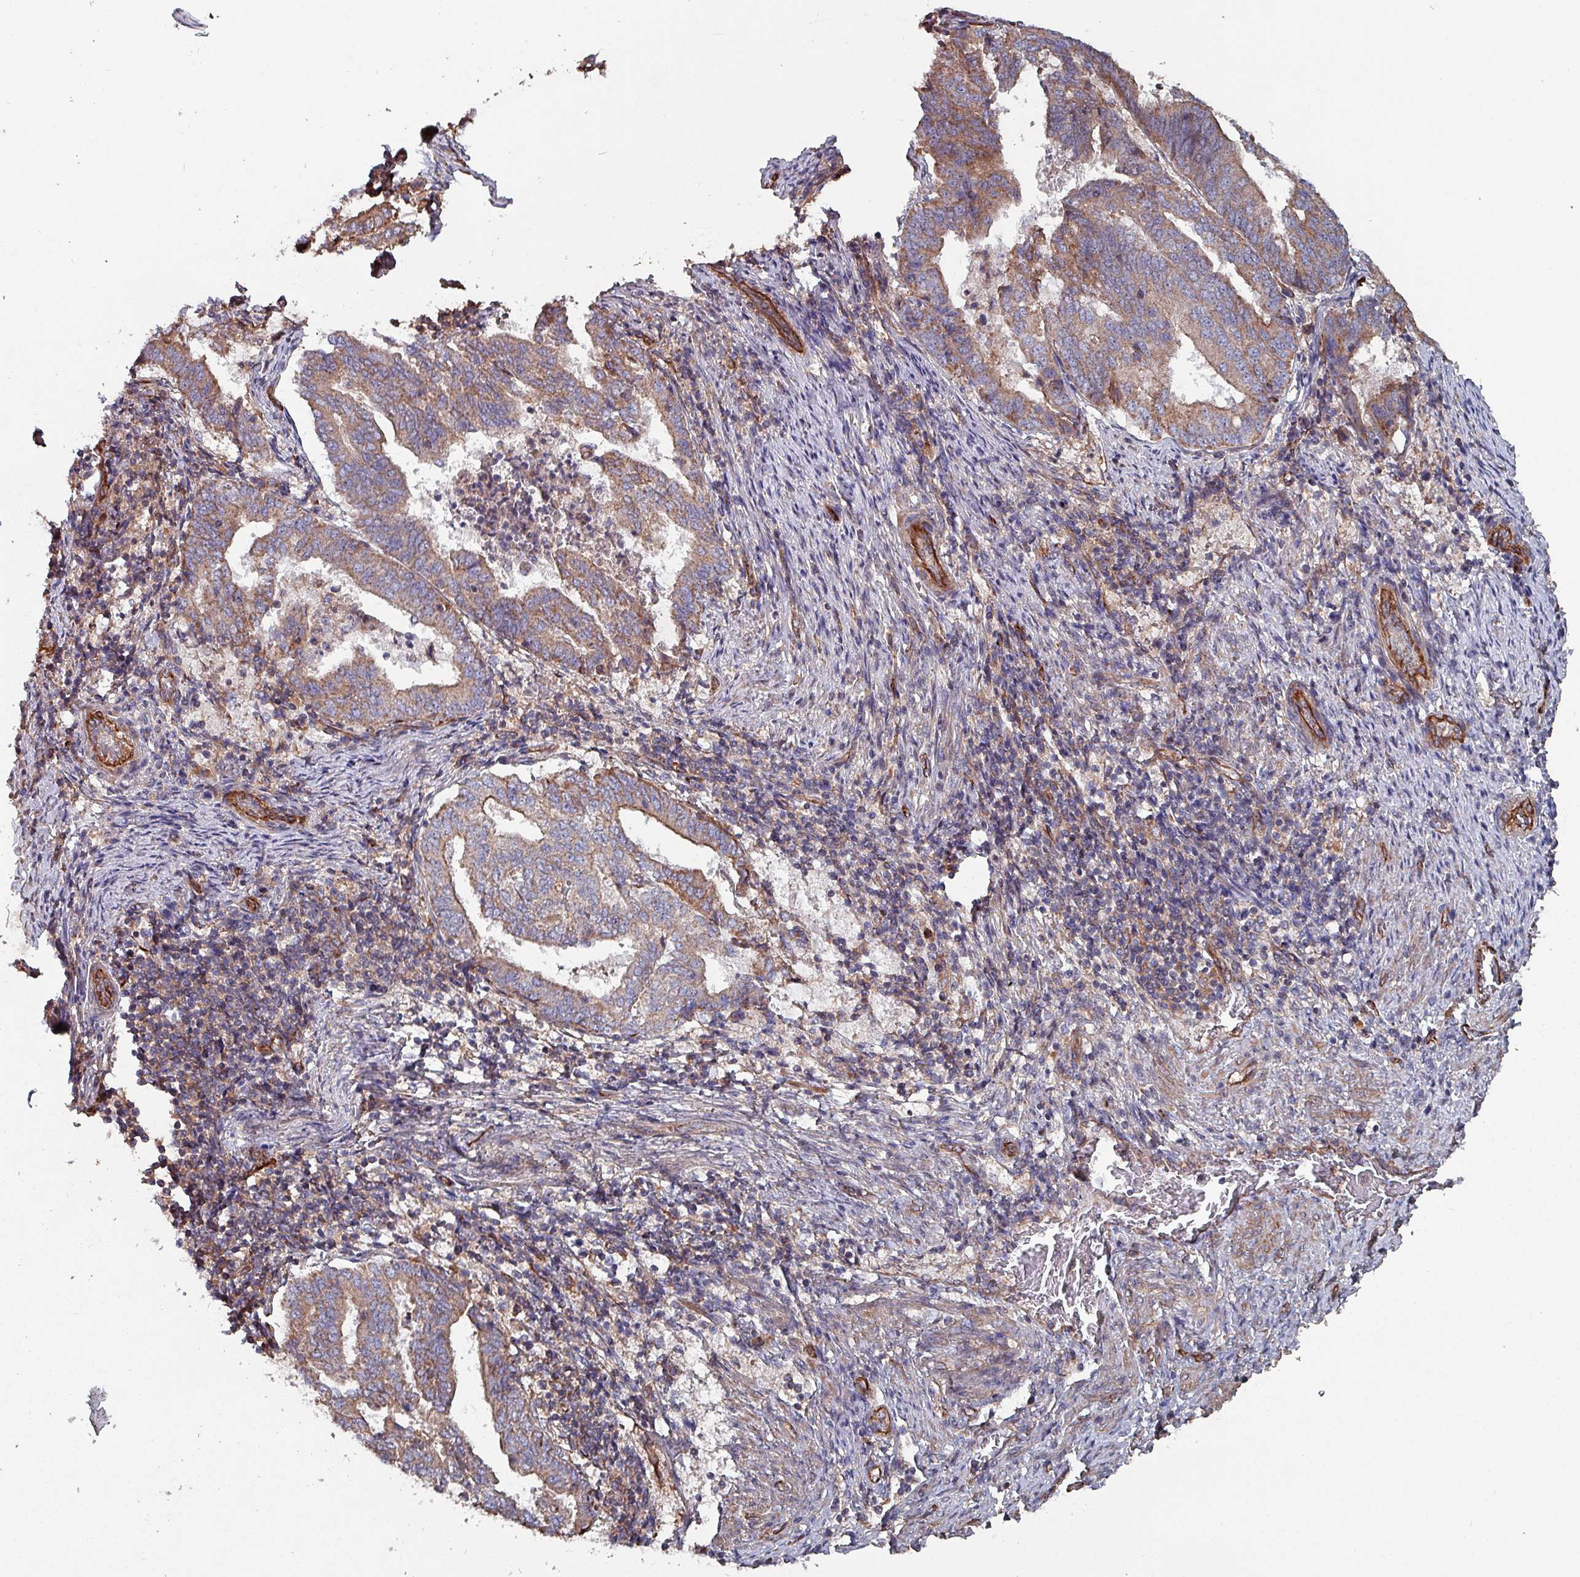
{"staining": {"intensity": "moderate", "quantity": ">75%", "location": "cytoplasmic/membranous"}, "tissue": "endometrial cancer", "cell_type": "Tumor cells", "image_type": "cancer", "snomed": [{"axis": "morphology", "description": "Adenocarcinoma, NOS"}, {"axis": "topography", "description": "Endometrium"}], "caption": "Protein staining of adenocarcinoma (endometrial) tissue displays moderate cytoplasmic/membranous expression in about >75% of tumor cells.", "gene": "ANO10", "patient": {"sex": "female", "age": 80}}